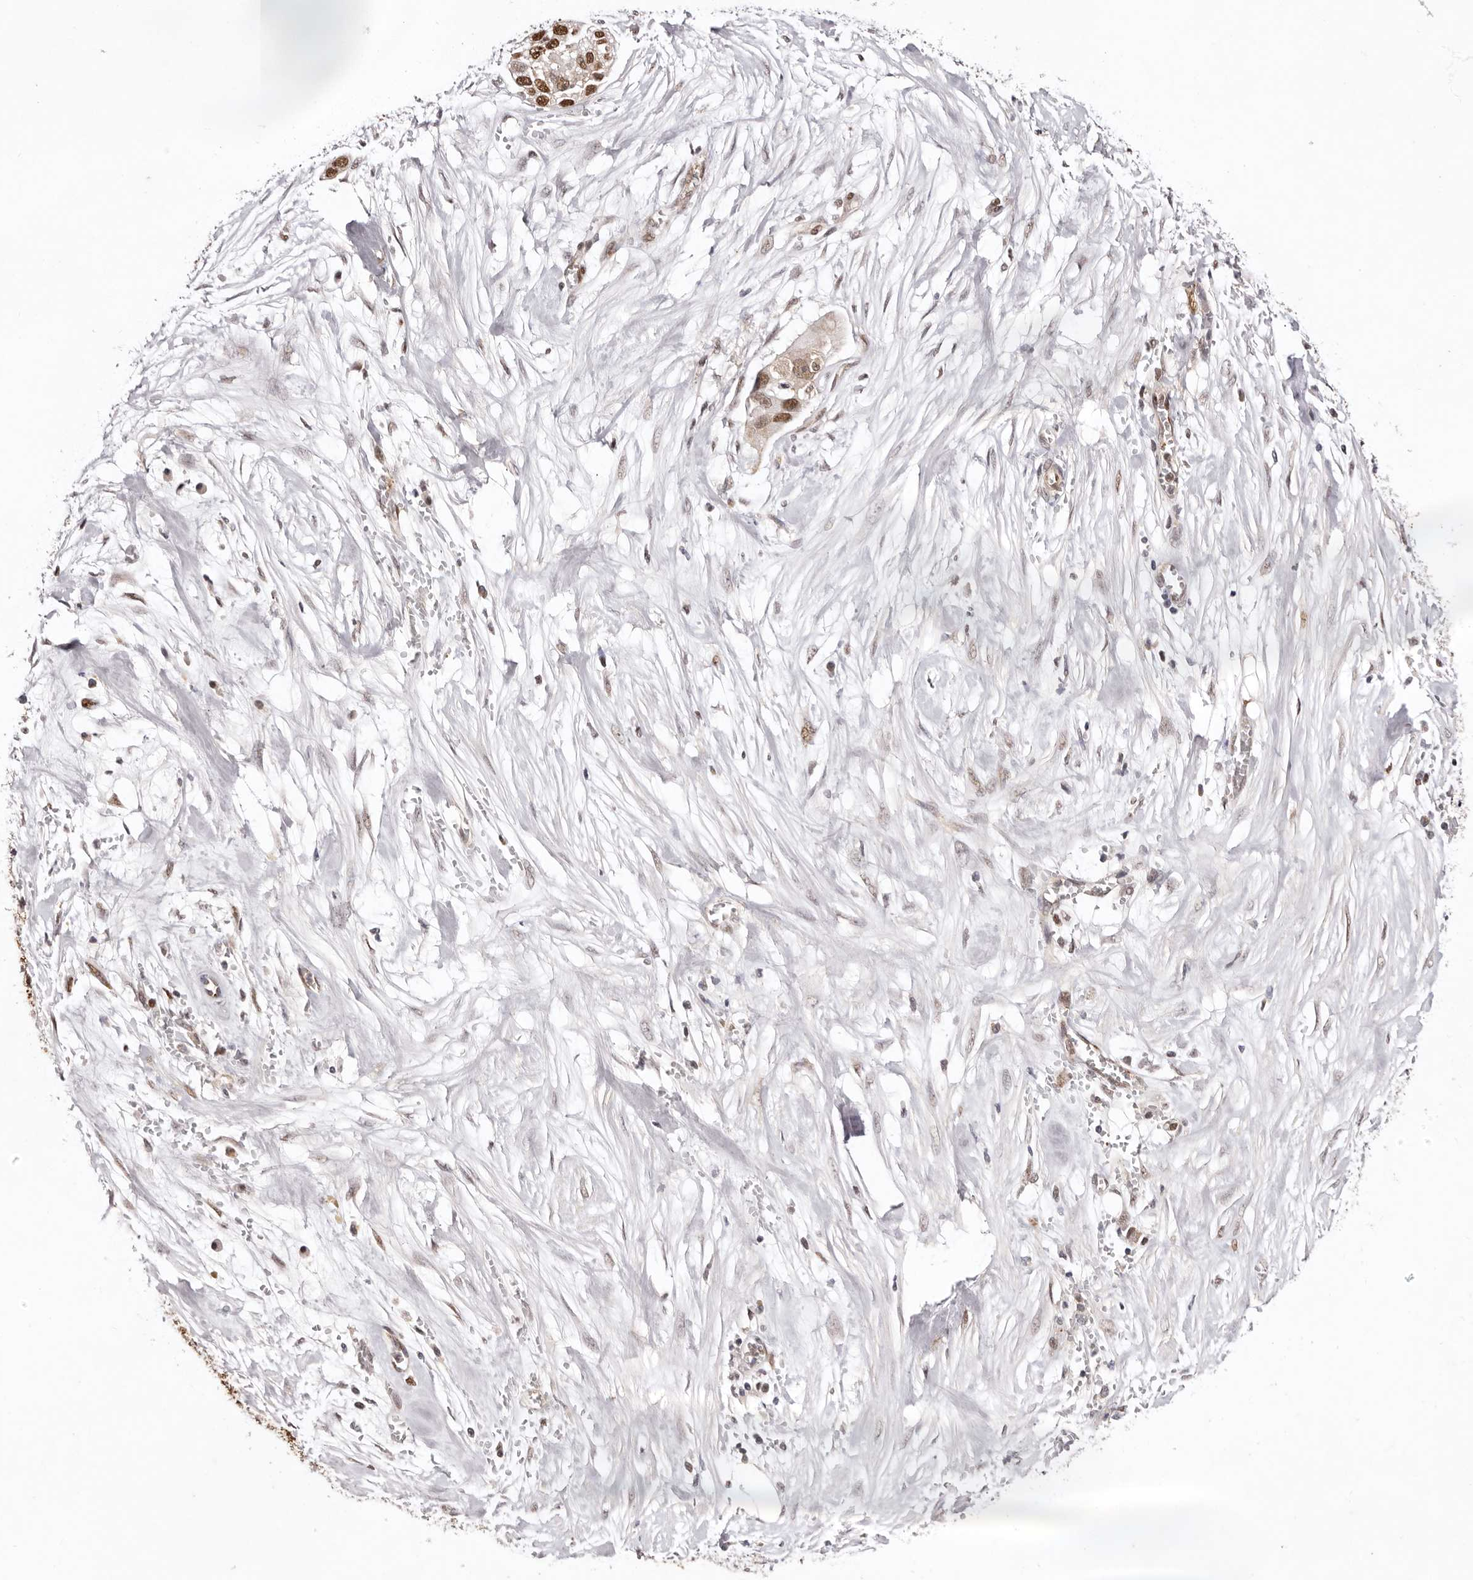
{"staining": {"intensity": "moderate", "quantity": ">75%", "location": "nuclear"}, "tissue": "pancreatic cancer", "cell_type": "Tumor cells", "image_type": "cancer", "snomed": [{"axis": "morphology", "description": "Adenocarcinoma, NOS"}, {"axis": "topography", "description": "Pancreas"}], "caption": "Immunohistochemical staining of human adenocarcinoma (pancreatic) exhibits medium levels of moderate nuclear protein expression in about >75% of tumor cells. Using DAB (3,3'-diaminobenzidine) (brown) and hematoxylin (blue) stains, captured at high magnification using brightfield microscopy.", "gene": "NOTCH1", "patient": {"sex": "female", "age": 60}}